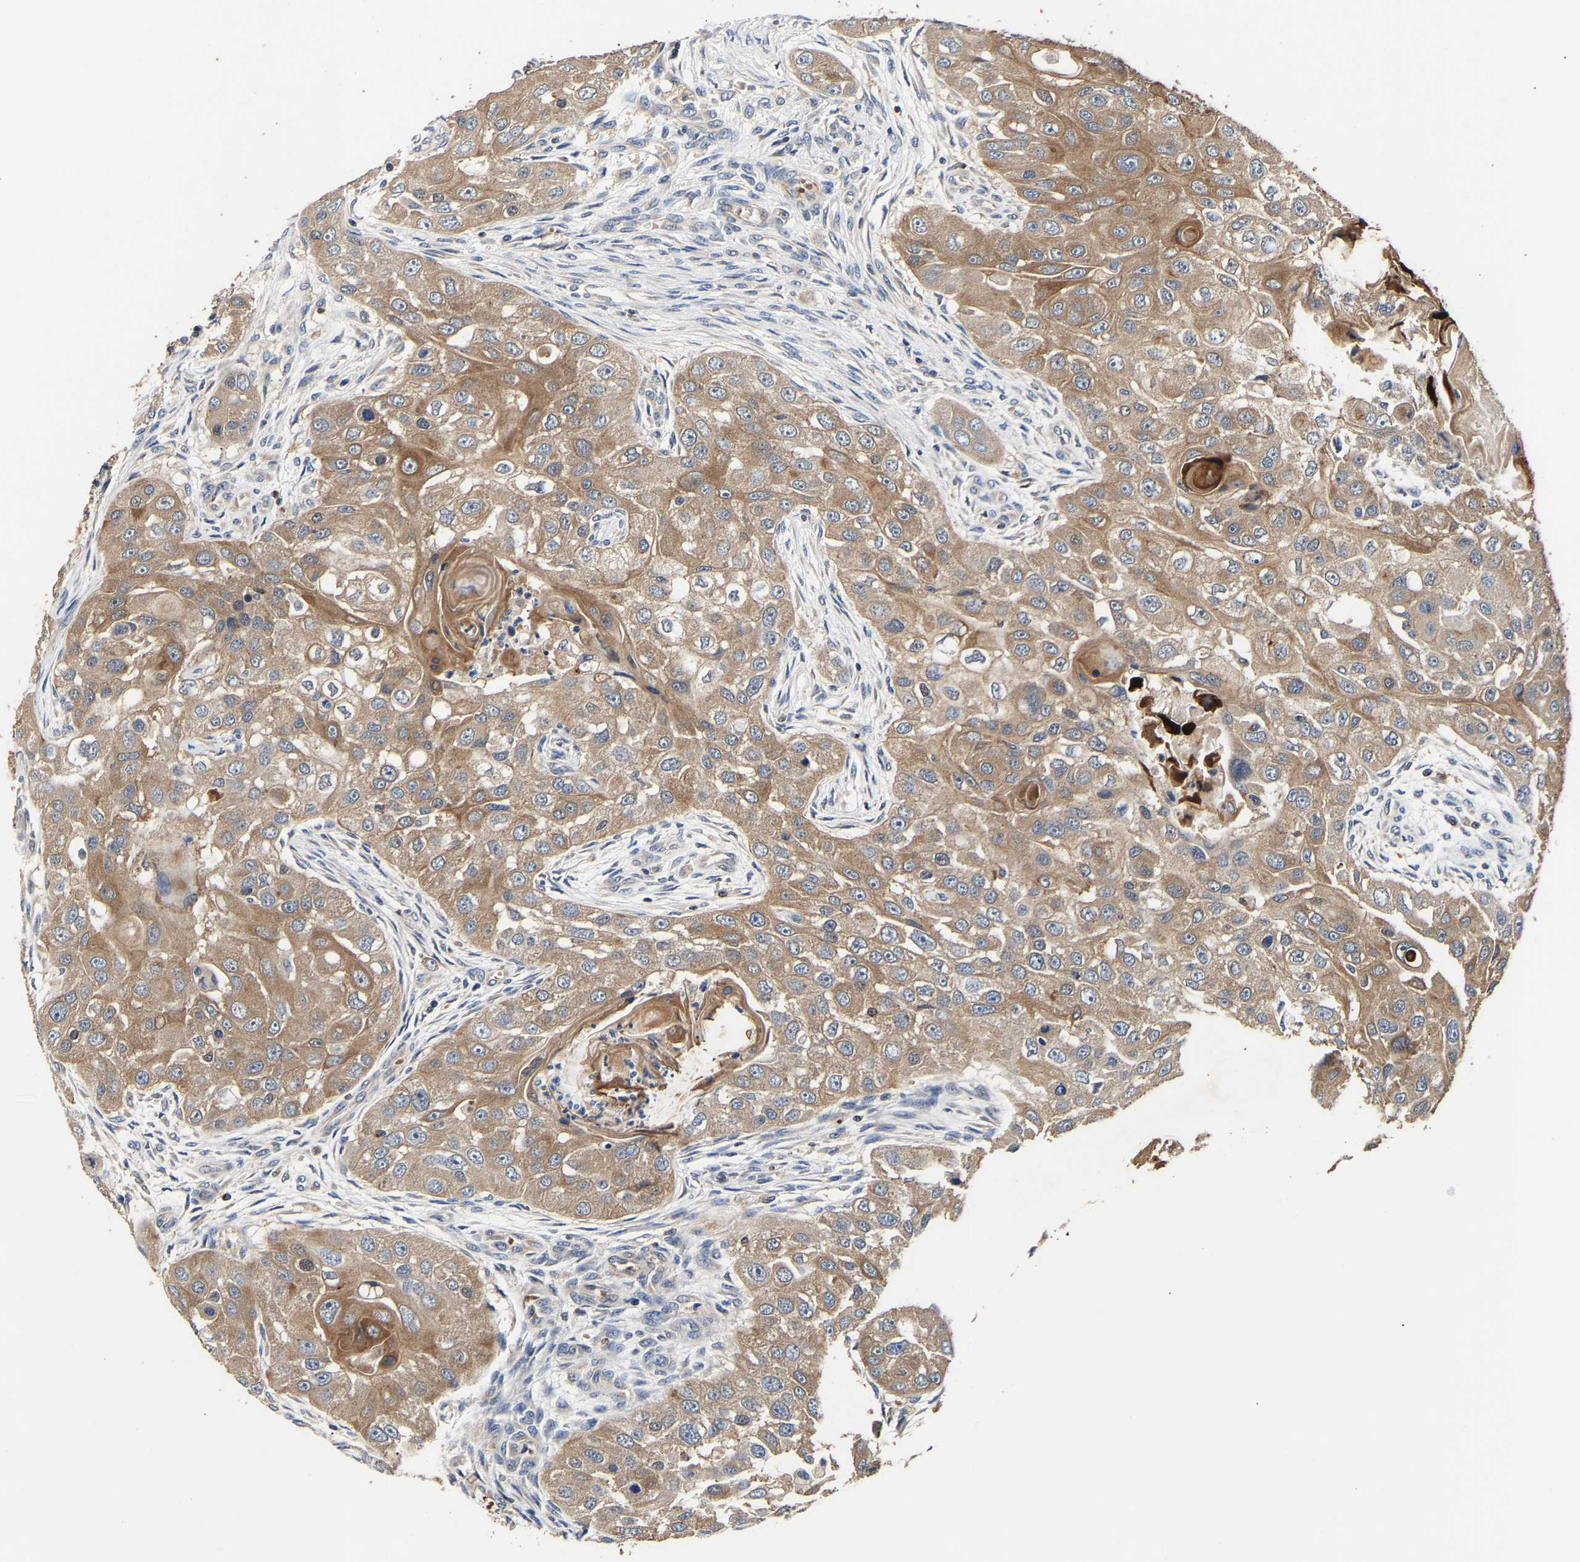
{"staining": {"intensity": "moderate", "quantity": ">75%", "location": "cytoplasmic/membranous"}, "tissue": "head and neck cancer", "cell_type": "Tumor cells", "image_type": "cancer", "snomed": [{"axis": "morphology", "description": "Normal tissue, NOS"}, {"axis": "morphology", "description": "Squamous cell carcinoma, NOS"}, {"axis": "topography", "description": "Skeletal muscle"}, {"axis": "topography", "description": "Head-Neck"}], "caption": "The micrograph demonstrates a brown stain indicating the presence of a protein in the cytoplasmic/membranous of tumor cells in head and neck cancer.", "gene": "LRBA", "patient": {"sex": "male", "age": 51}}